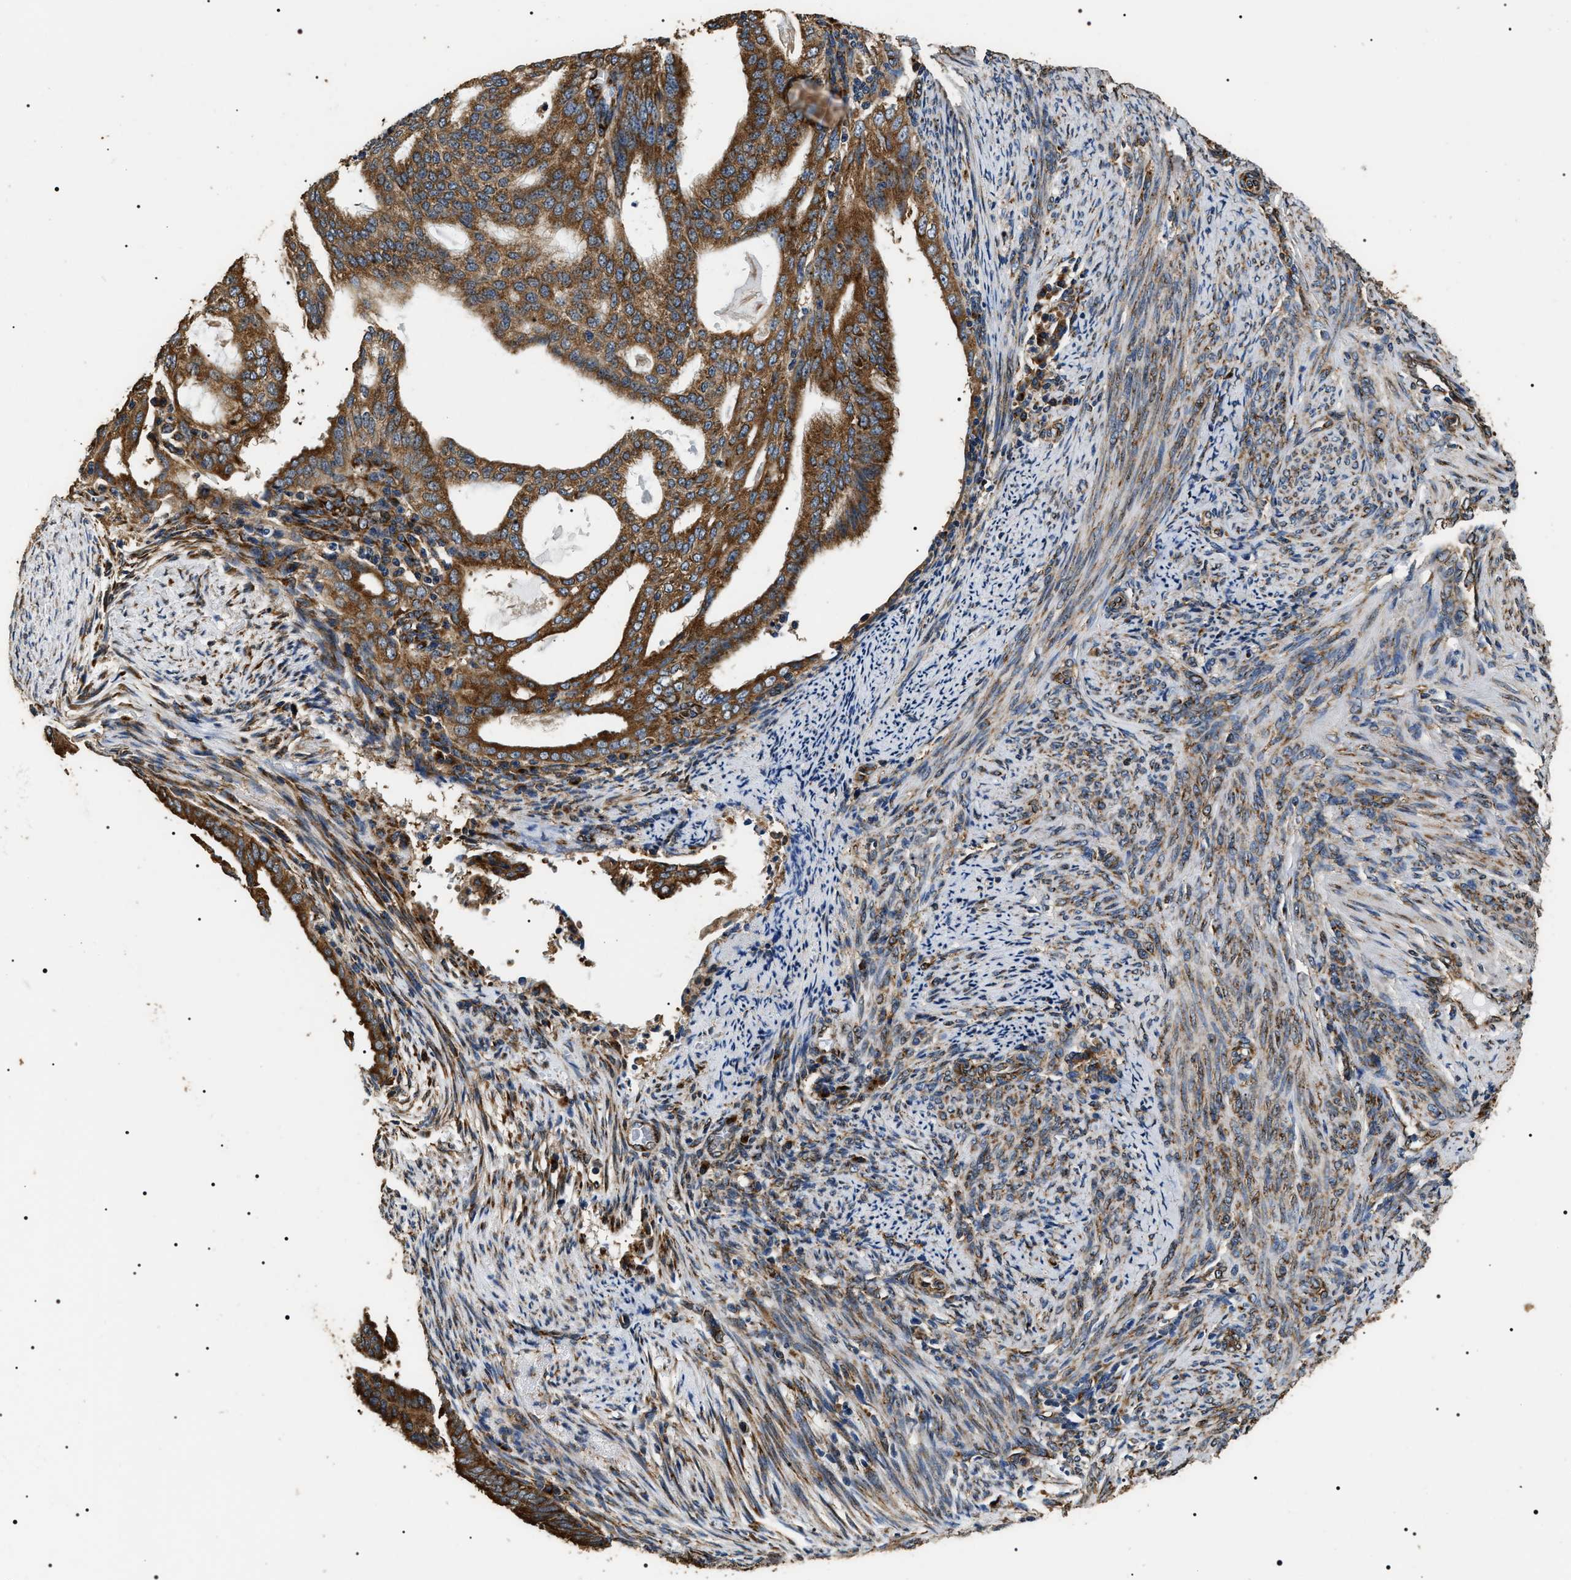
{"staining": {"intensity": "strong", "quantity": ">75%", "location": "cytoplasmic/membranous"}, "tissue": "endometrial cancer", "cell_type": "Tumor cells", "image_type": "cancer", "snomed": [{"axis": "morphology", "description": "Adenocarcinoma, NOS"}, {"axis": "topography", "description": "Endometrium"}], "caption": "Approximately >75% of tumor cells in human endometrial adenocarcinoma exhibit strong cytoplasmic/membranous protein positivity as visualized by brown immunohistochemical staining.", "gene": "KTN1", "patient": {"sex": "female", "age": 58}}